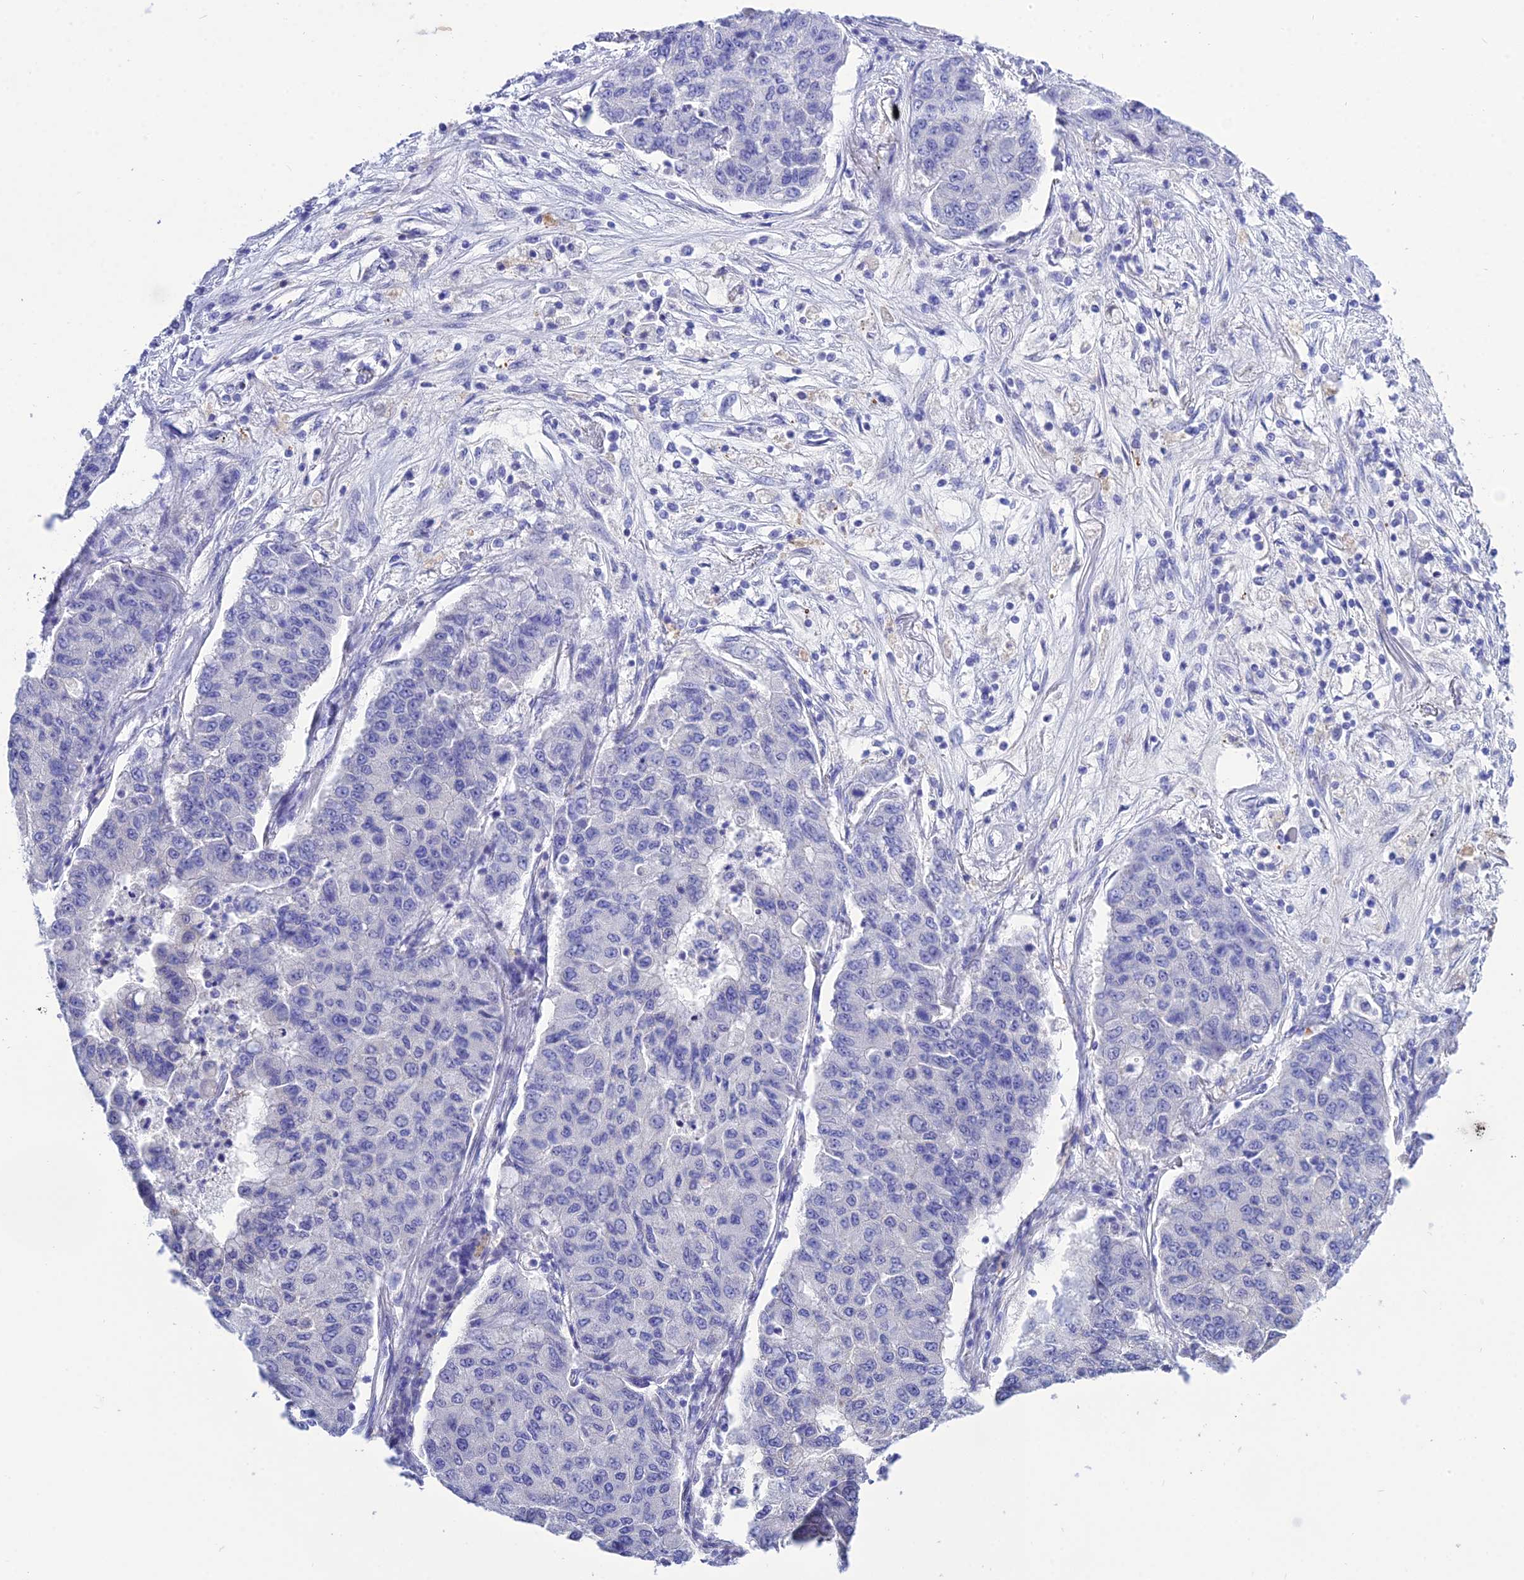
{"staining": {"intensity": "negative", "quantity": "none", "location": "none"}, "tissue": "lung cancer", "cell_type": "Tumor cells", "image_type": "cancer", "snomed": [{"axis": "morphology", "description": "Squamous cell carcinoma, NOS"}, {"axis": "topography", "description": "Lung"}], "caption": "DAB (3,3'-diaminobenzidine) immunohistochemical staining of squamous cell carcinoma (lung) displays no significant expression in tumor cells.", "gene": "DEFB107A", "patient": {"sex": "male", "age": 74}}